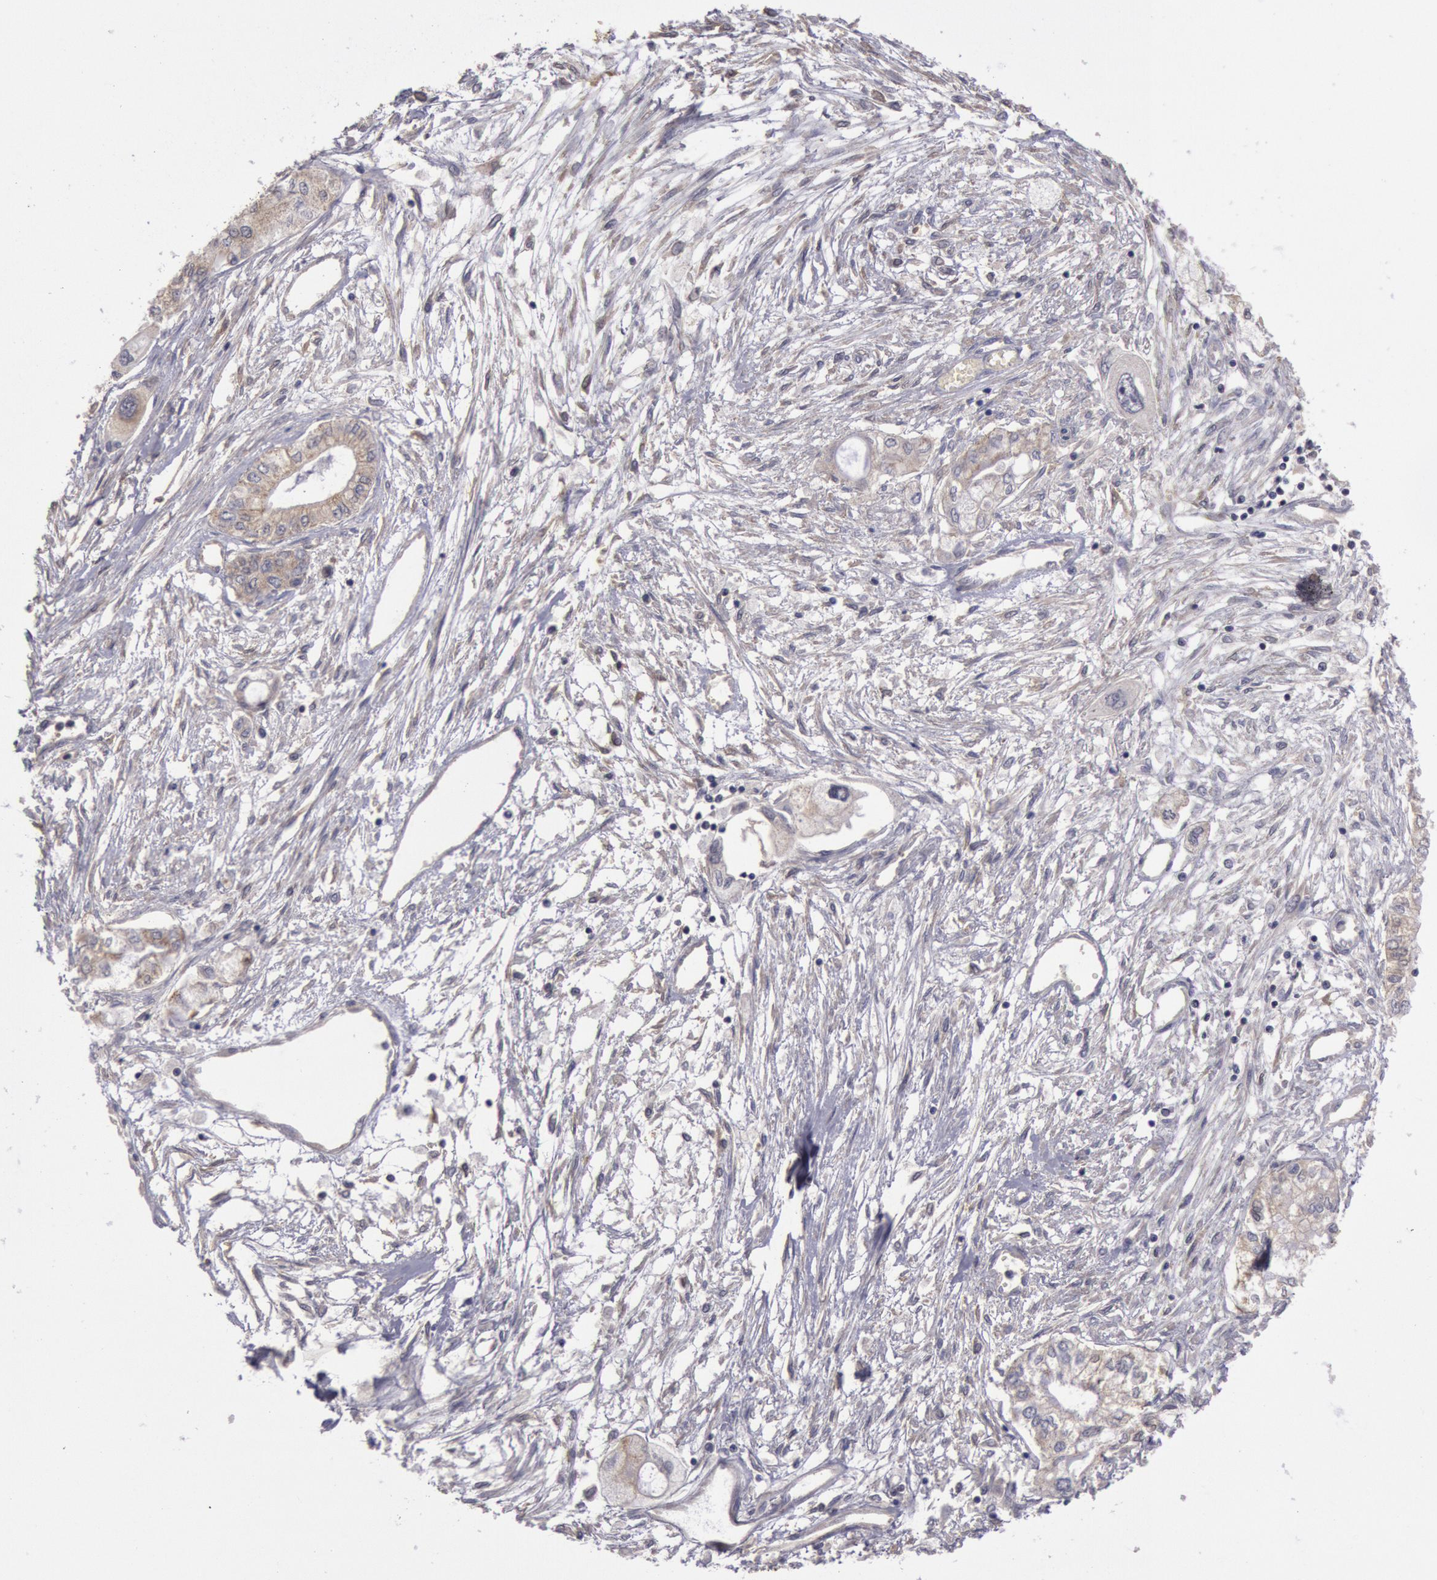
{"staining": {"intensity": "weak", "quantity": "<25%", "location": "cytoplasmic/membranous"}, "tissue": "pancreatic cancer", "cell_type": "Tumor cells", "image_type": "cancer", "snomed": [{"axis": "morphology", "description": "Adenocarcinoma, NOS"}, {"axis": "topography", "description": "Pancreas"}], "caption": "Image shows no protein expression in tumor cells of pancreatic adenocarcinoma tissue.", "gene": "MPST", "patient": {"sex": "male", "age": 79}}